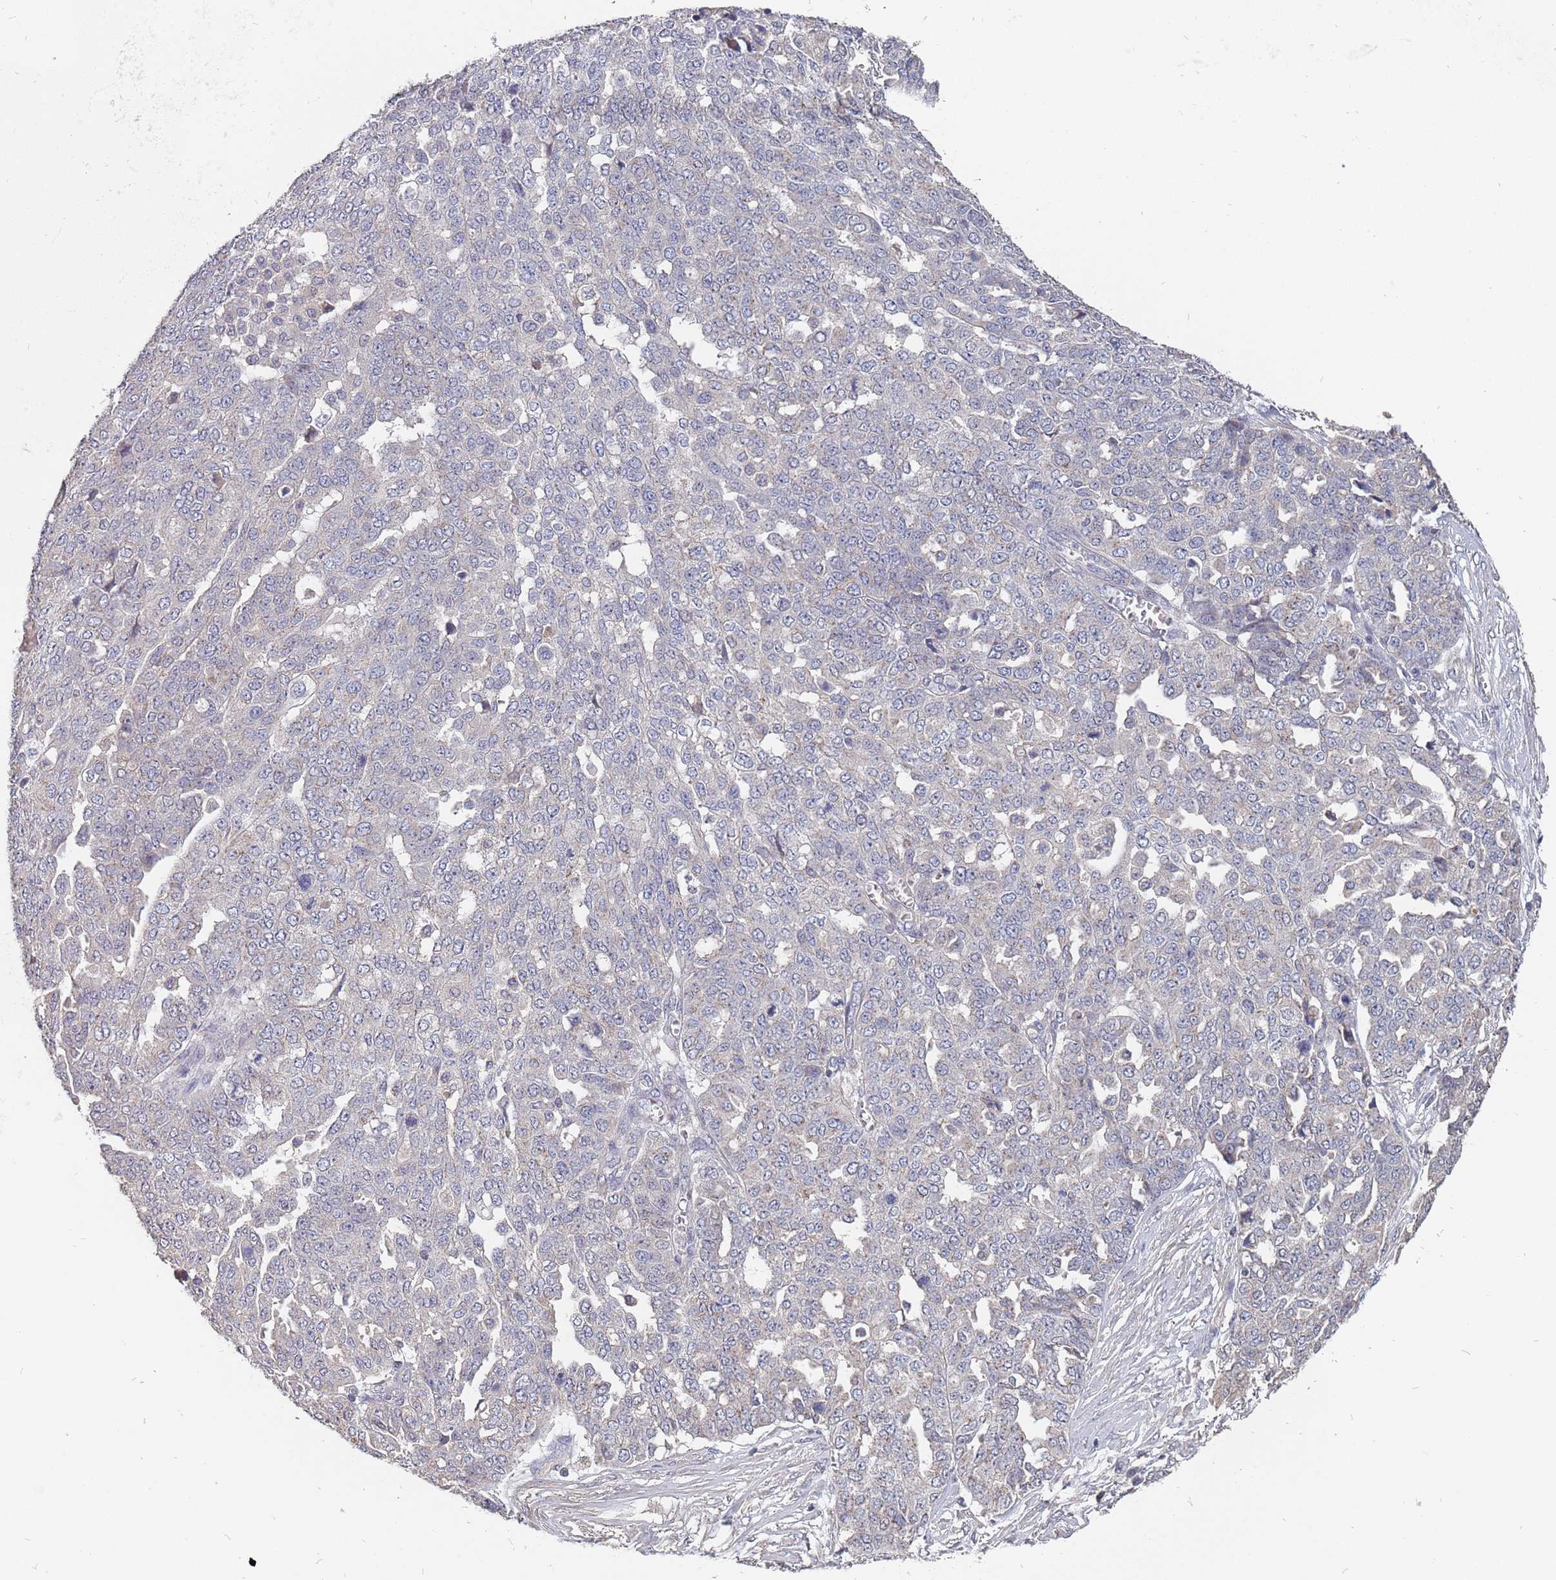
{"staining": {"intensity": "negative", "quantity": "none", "location": "none"}, "tissue": "ovarian cancer", "cell_type": "Tumor cells", "image_type": "cancer", "snomed": [{"axis": "morphology", "description": "Cystadenocarcinoma, serous, NOS"}, {"axis": "topography", "description": "Soft tissue"}, {"axis": "topography", "description": "Ovary"}], "caption": "Serous cystadenocarcinoma (ovarian) was stained to show a protein in brown. There is no significant expression in tumor cells. (DAB immunohistochemistry (IHC), high magnification).", "gene": "TCEANC2", "patient": {"sex": "female", "age": 57}}